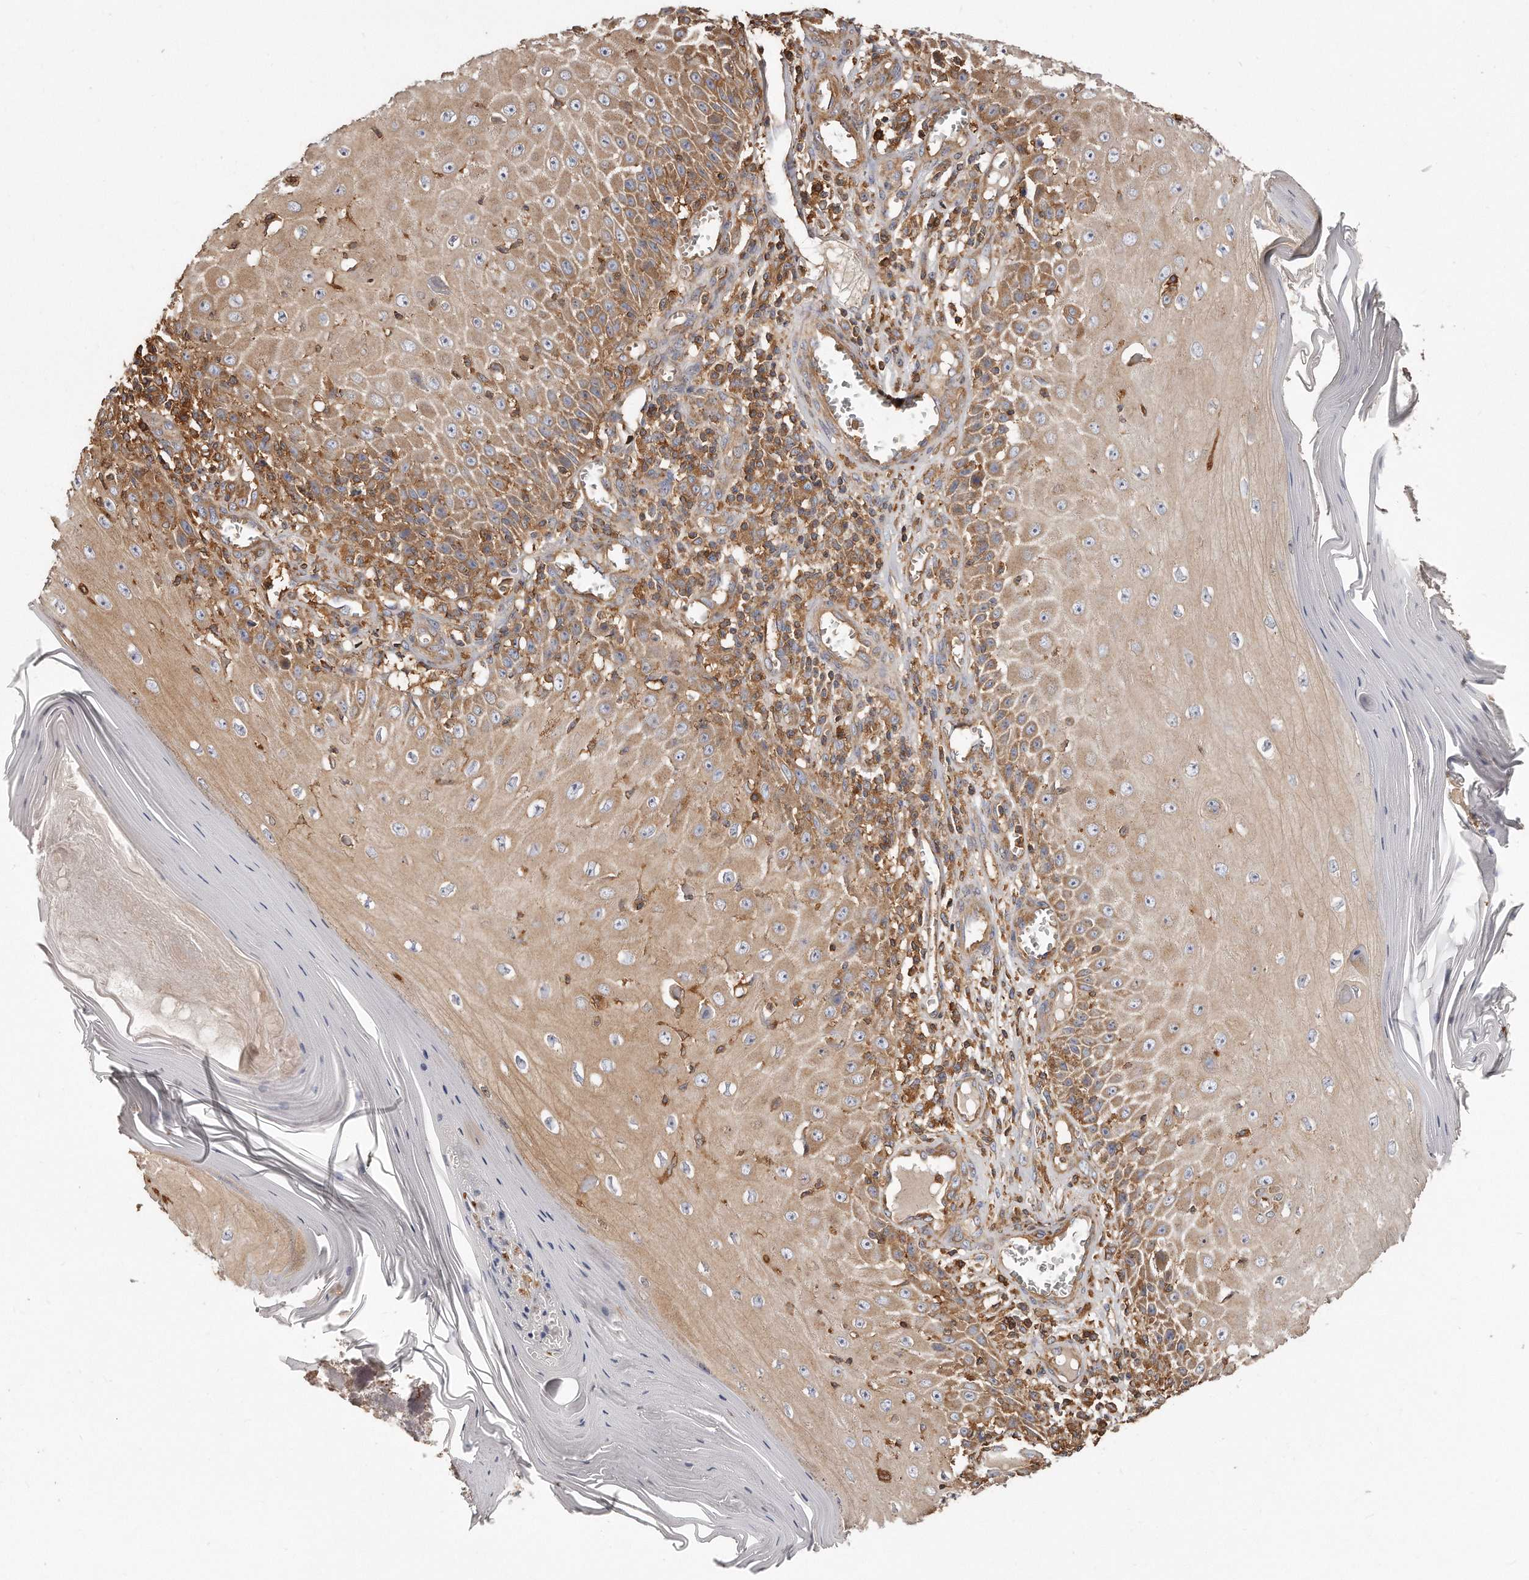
{"staining": {"intensity": "moderate", "quantity": "<25%", "location": "cytoplasmic/membranous"}, "tissue": "skin cancer", "cell_type": "Tumor cells", "image_type": "cancer", "snomed": [{"axis": "morphology", "description": "Squamous cell carcinoma, NOS"}, {"axis": "topography", "description": "Skin"}], "caption": "Immunohistochemical staining of skin cancer (squamous cell carcinoma) displays moderate cytoplasmic/membranous protein staining in about <25% of tumor cells.", "gene": "CAP1", "patient": {"sex": "female", "age": 73}}